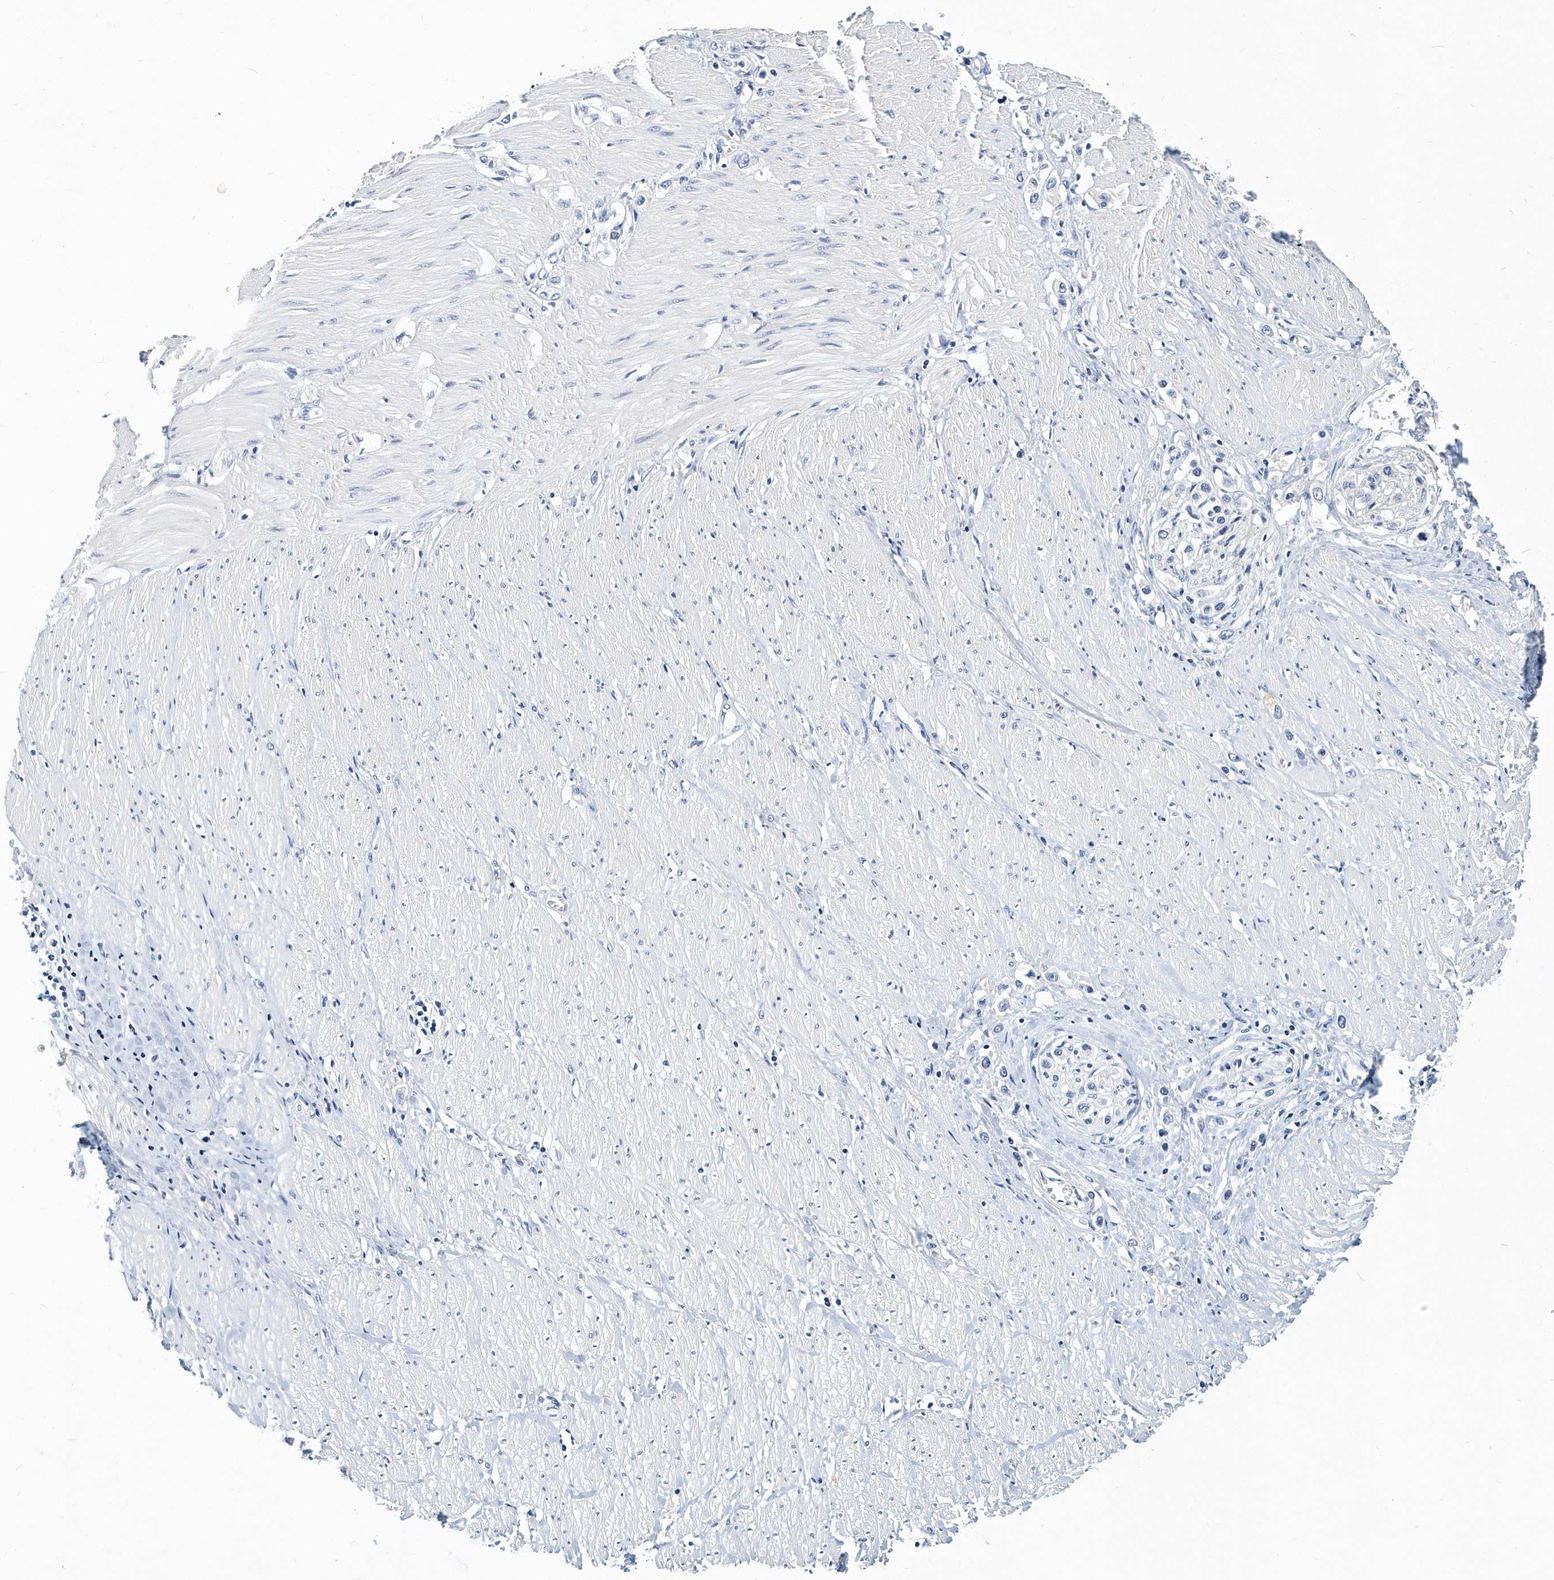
{"staining": {"intensity": "negative", "quantity": "none", "location": "none"}, "tissue": "stomach cancer", "cell_type": "Tumor cells", "image_type": "cancer", "snomed": [{"axis": "morphology", "description": "Normal tissue, NOS"}, {"axis": "morphology", "description": "Adenocarcinoma, NOS"}, {"axis": "topography", "description": "Stomach, upper"}, {"axis": "topography", "description": "Stomach"}], "caption": "Immunohistochemical staining of stomach cancer (adenocarcinoma) exhibits no significant staining in tumor cells.", "gene": "ITGA2B", "patient": {"sex": "female", "age": 65}}